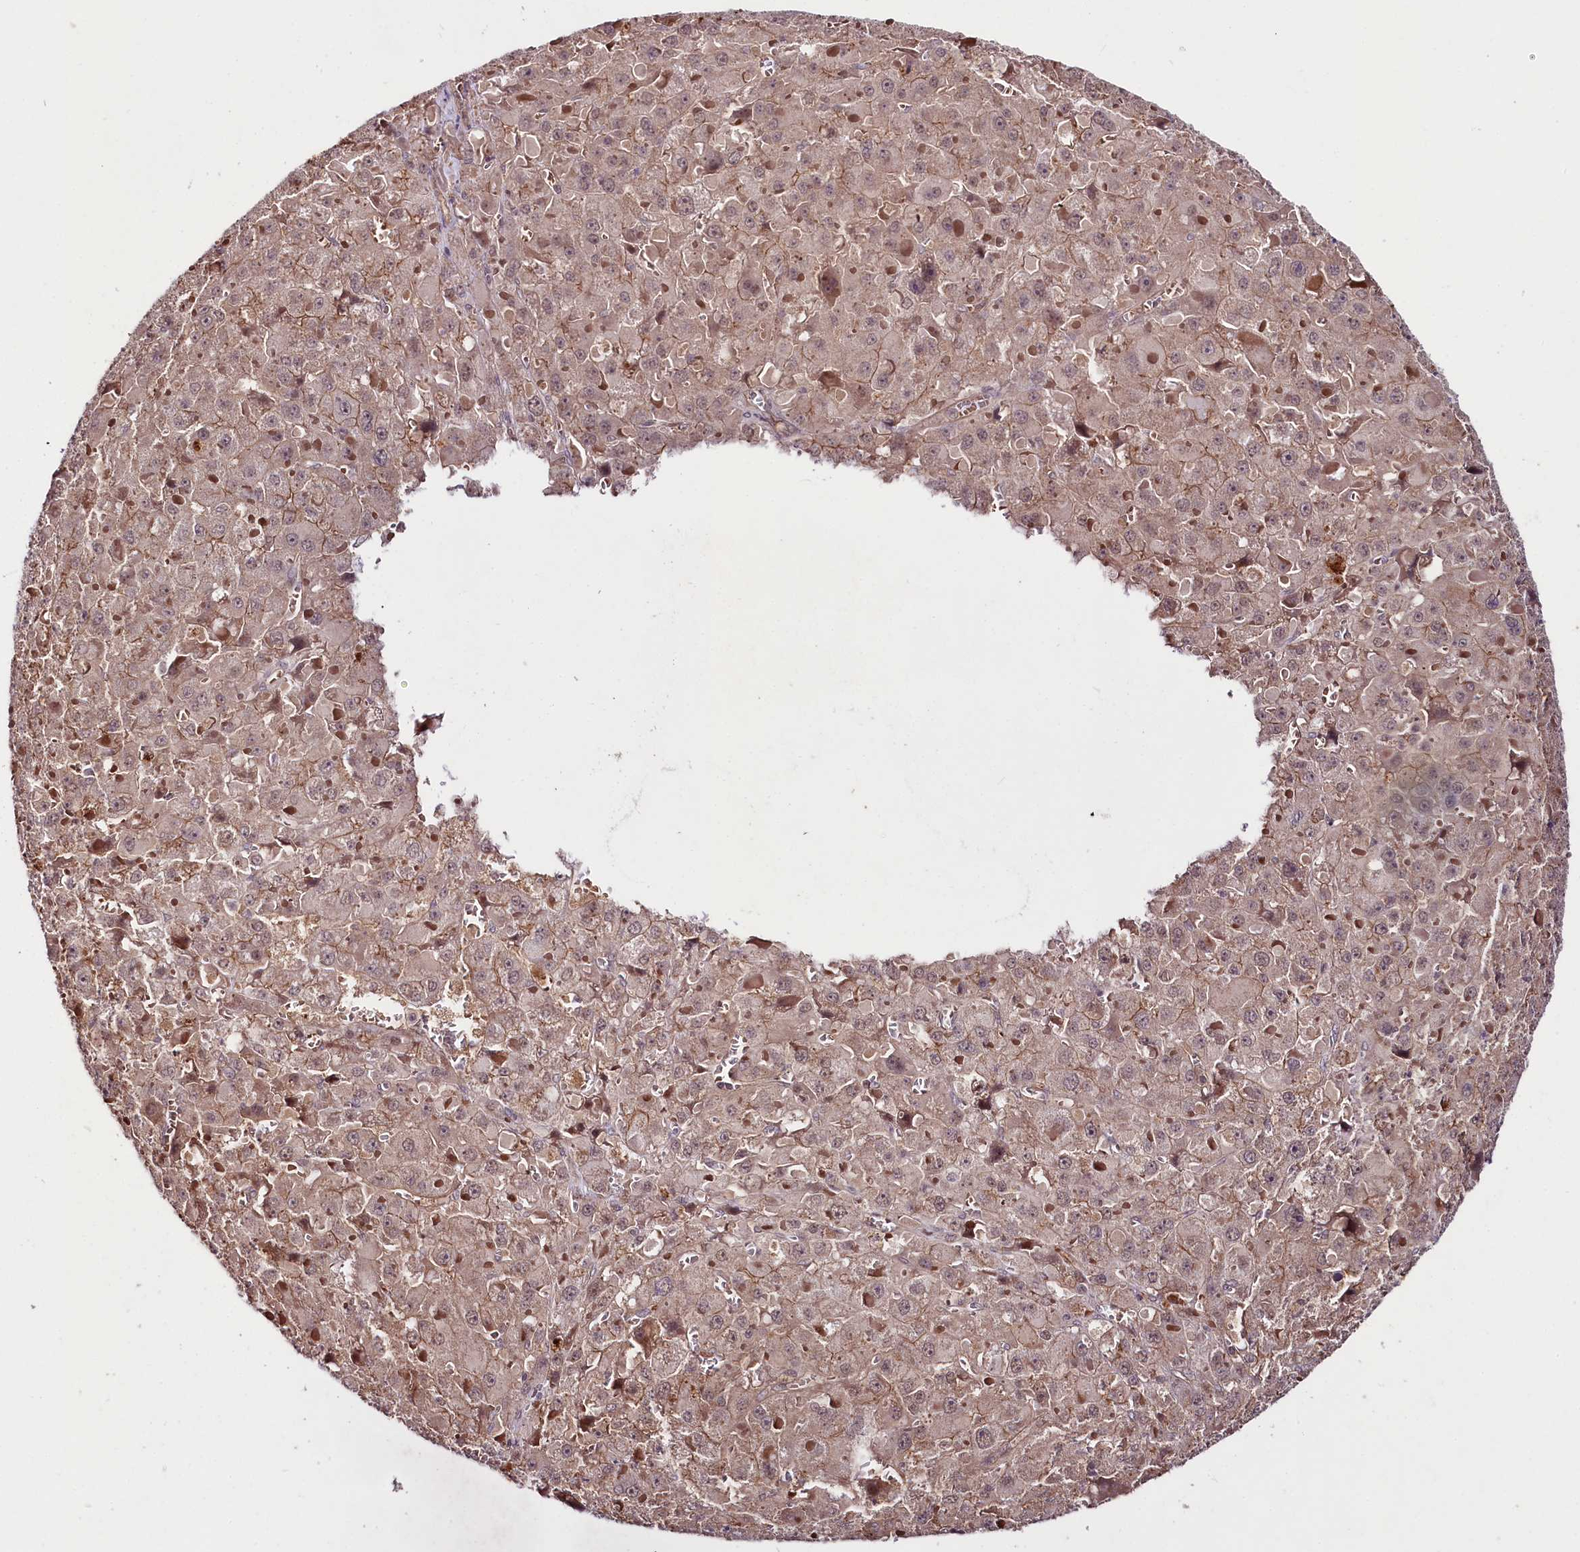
{"staining": {"intensity": "moderate", "quantity": "25%-75%", "location": "cytoplasmic/membranous"}, "tissue": "liver cancer", "cell_type": "Tumor cells", "image_type": "cancer", "snomed": [{"axis": "morphology", "description": "Carcinoma, Hepatocellular, NOS"}, {"axis": "topography", "description": "Liver"}], "caption": "A brown stain highlights moderate cytoplasmic/membranous expression of a protein in human liver hepatocellular carcinoma tumor cells.", "gene": "TAFAZZIN", "patient": {"sex": "female", "age": 73}}